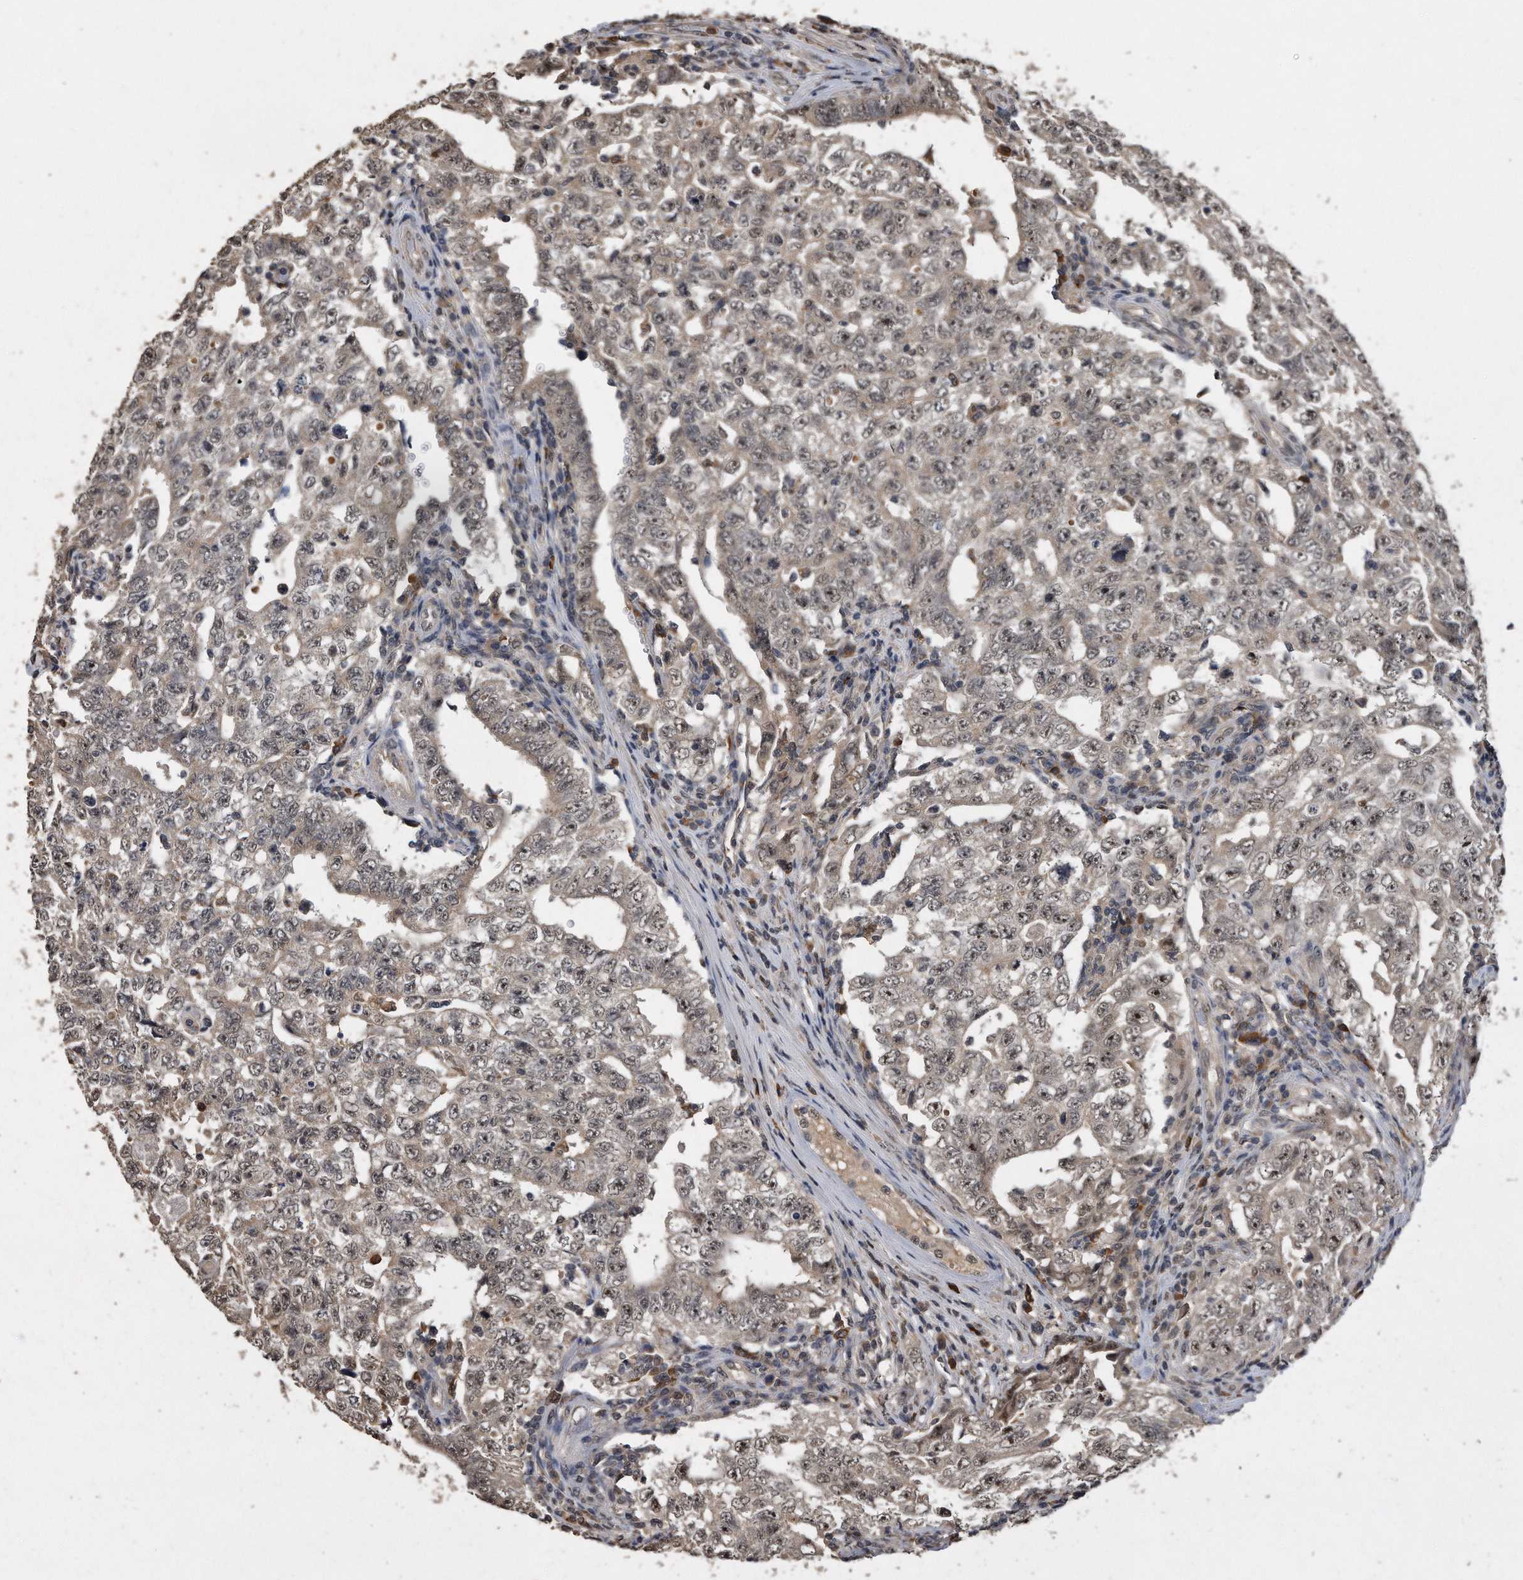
{"staining": {"intensity": "moderate", "quantity": "25%-75%", "location": "nuclear"}, "tissue": "testis cancer", "cell_type": "Tumor cells", "image_type": "cancer", "snomed": [{"axis": "morphology", "description": "Carcinoma, Embryonal, NOS"}, {"axis": "topography", "description": "Testis"}], "caption": "Protein analysis of testis embryonal carcinoma tissue exhibits moderate nuclear staining in about 25%-75% of tumor cells.", "gene": "PELO", "patient": {"sex": "male", "age": 26}}